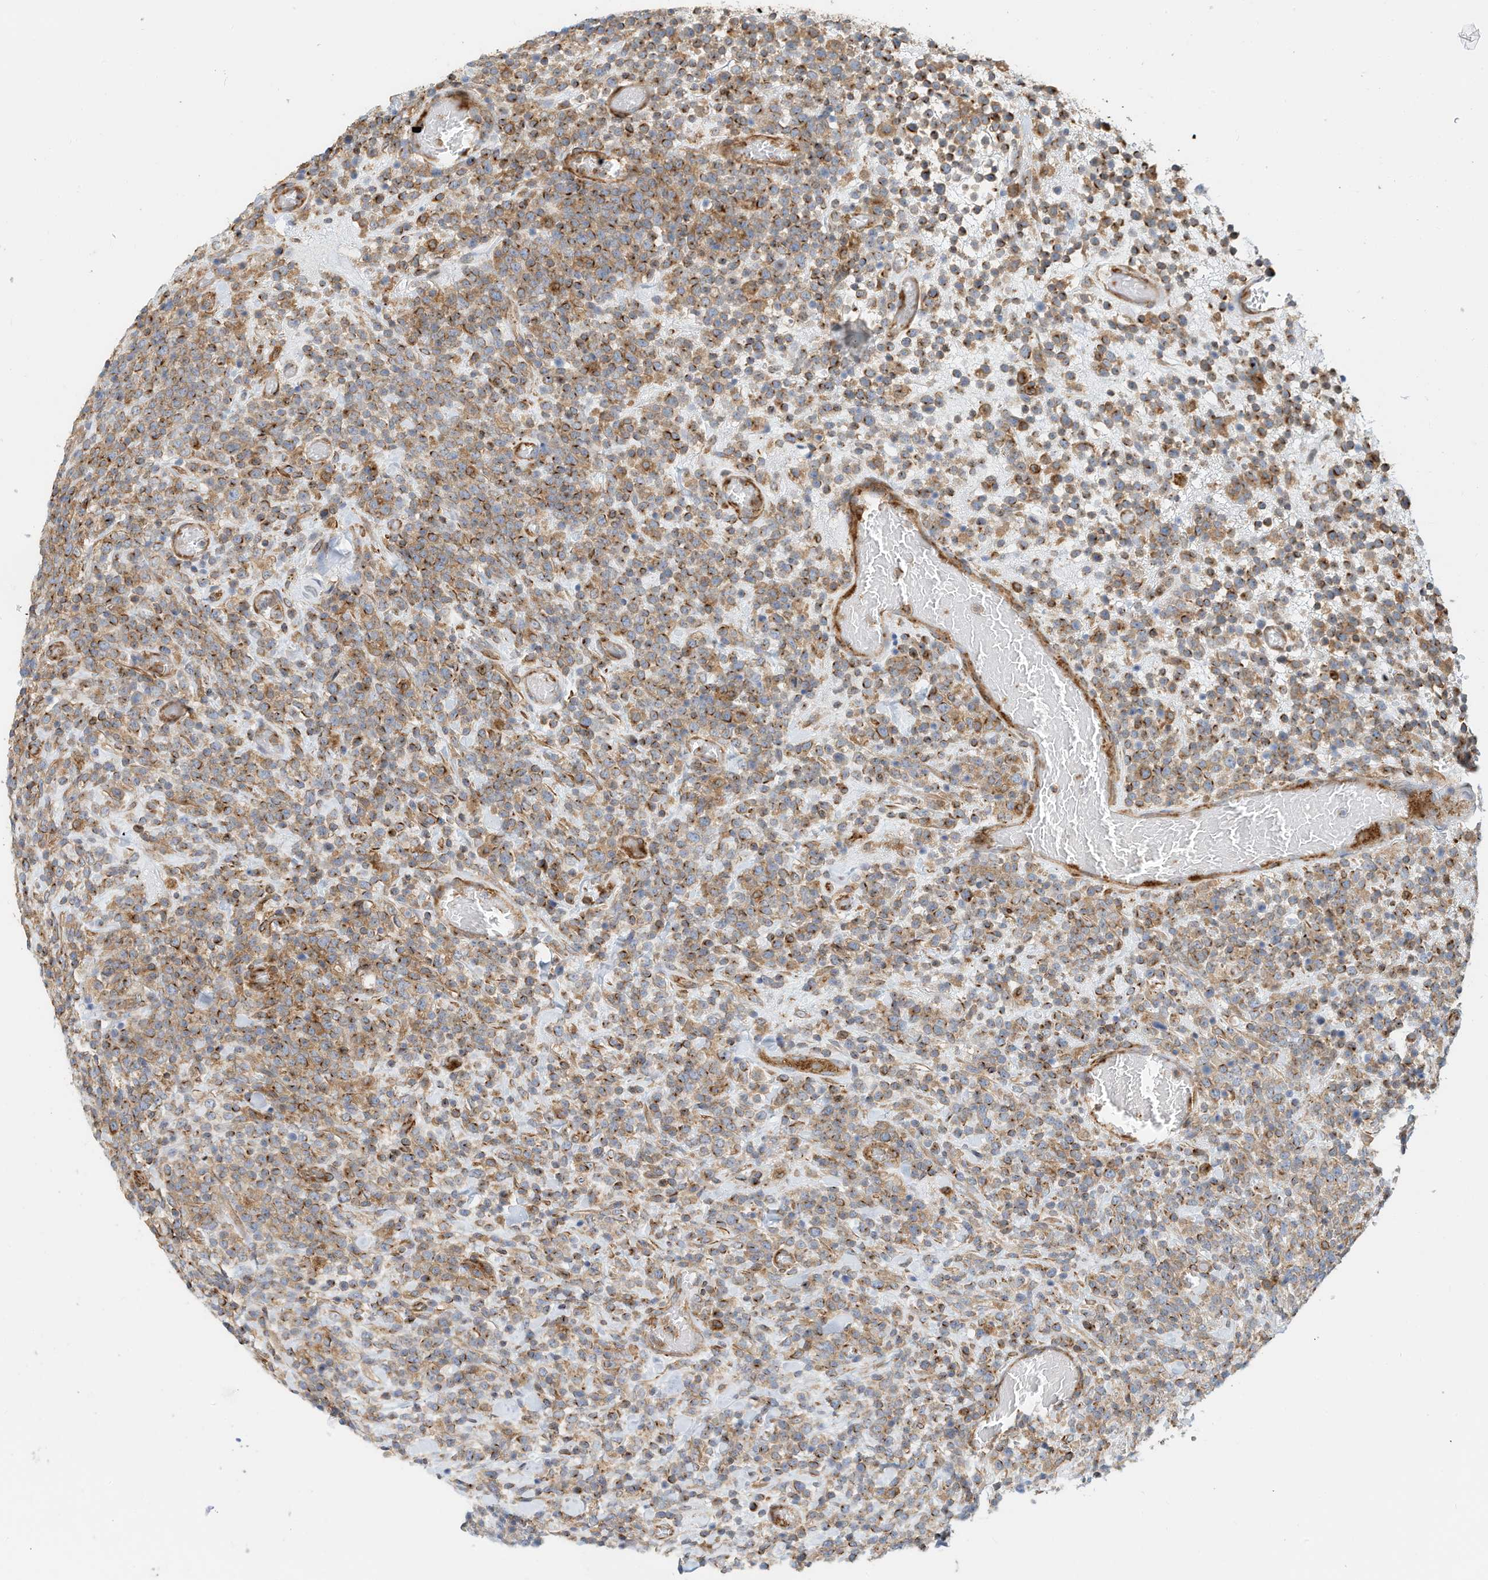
{"staining": {"intensity": "strong", "quantity": "25%-75%", "location": "cytoplasmic/membranous"}, "tissue": "lymphoma", "cell_type": "Tumor cells", "image_type": "cancer", "snomed": [{"axis": "morphology", "description": "Malignant lymphoma, non-Hodgkin's type, High grade"}, {"axis": "topography", "description": "Colon"}], "caption": "Lymphoma stained with a protein marker displays strong staining in tumor cells.", "gene": "MICAL1", "patient": {"sex": "female", "age": 53}}